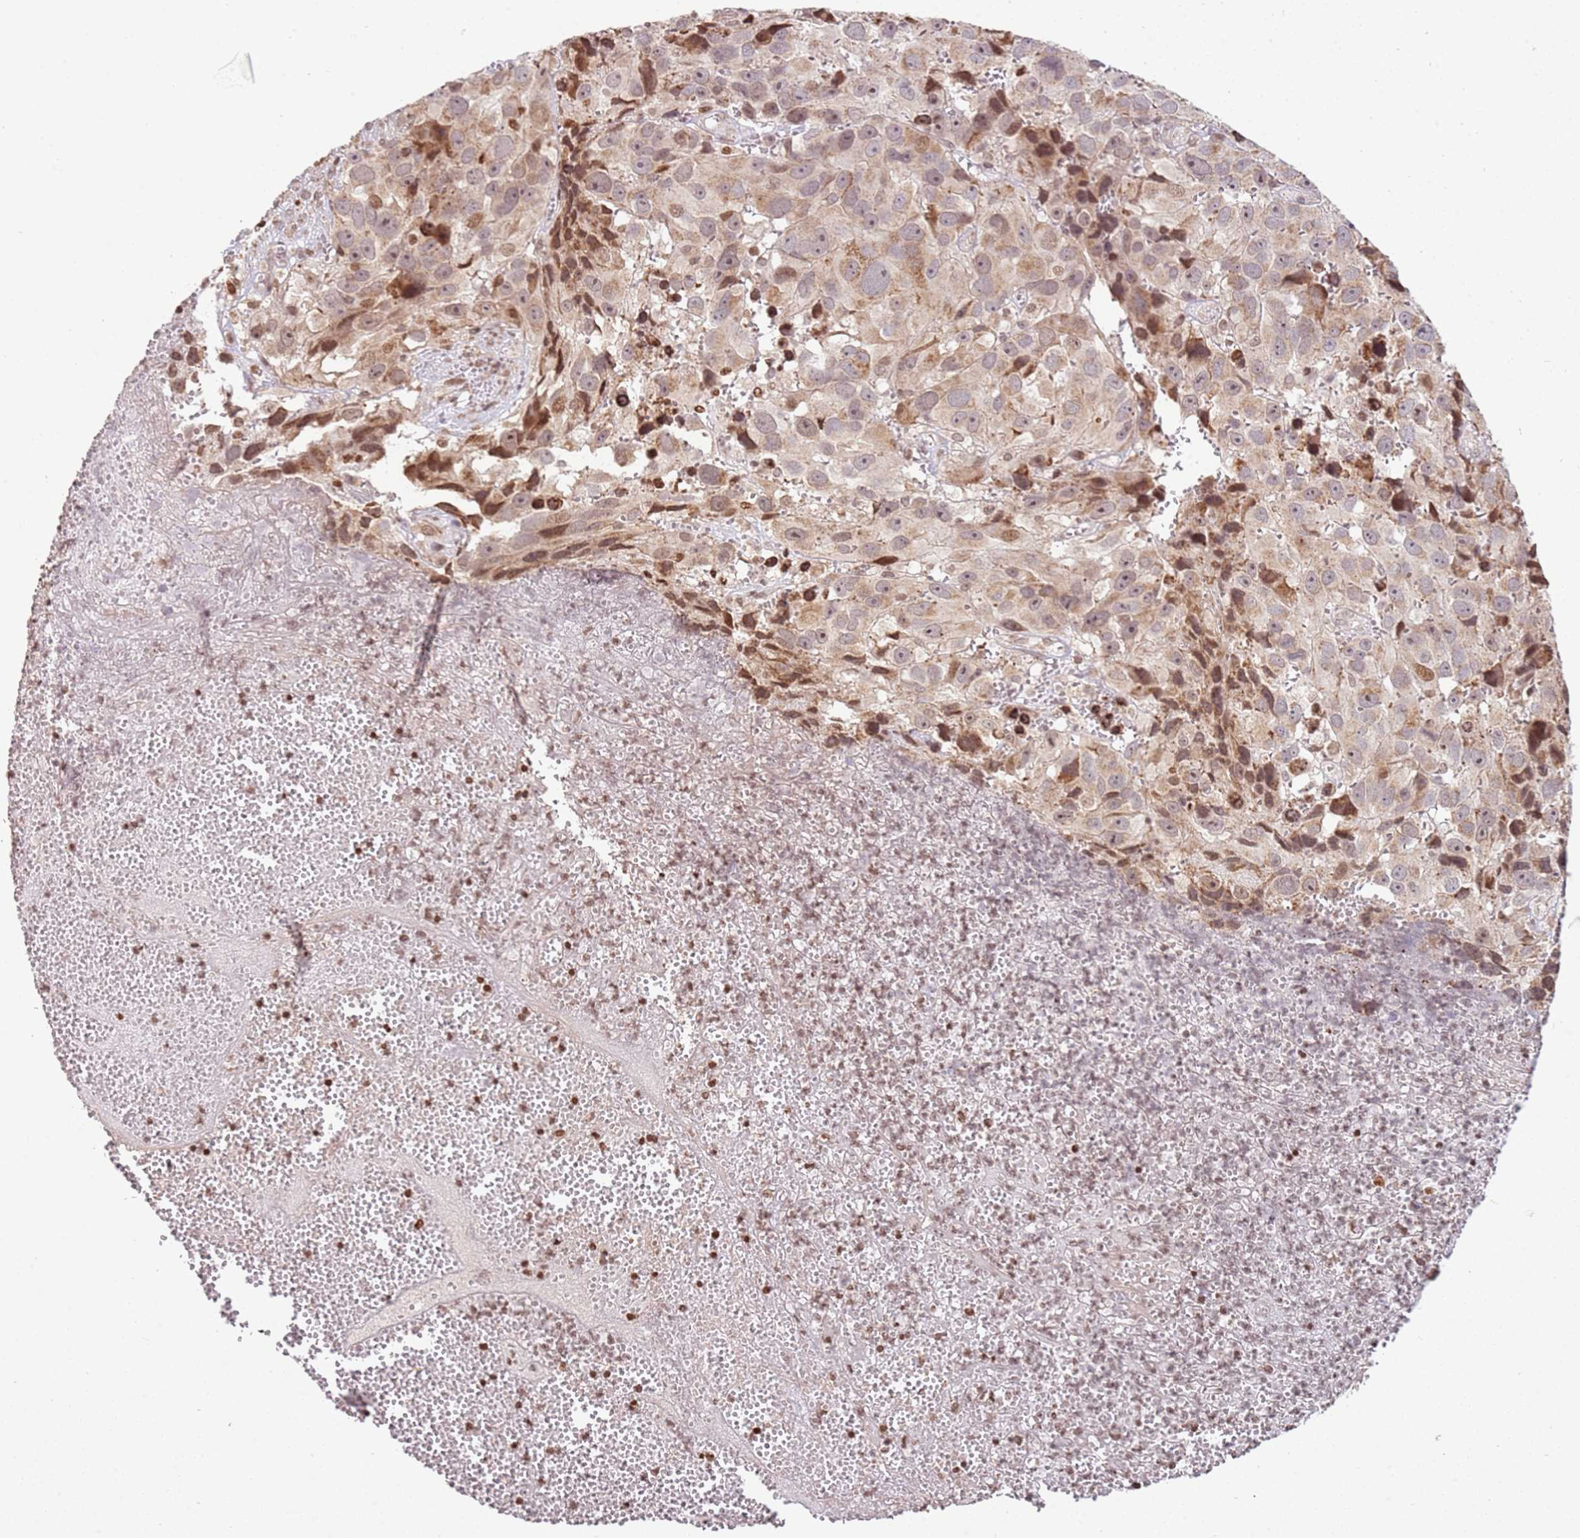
{"staining": {"intensity": "moderate", "quantity": ">75%", "location": "cytoplasmic/membranous"}, "tissue": "melanoma", "cell_type": "Tumor cells", "image_type": "cancer", "snomed": [{"axis": "morphology", "description": "Malignant melanoma, NOS"}, {"axis": "topography", "description": "Skin"}], "caption": "Approximately >75% of tumor cells in melanoma display moderate cytoplasmic/membranous protein staining as visualized by brown immunohistochemical staining.", "gene": "SCAF1", "patient": {"sex": "male", "age": 84}}